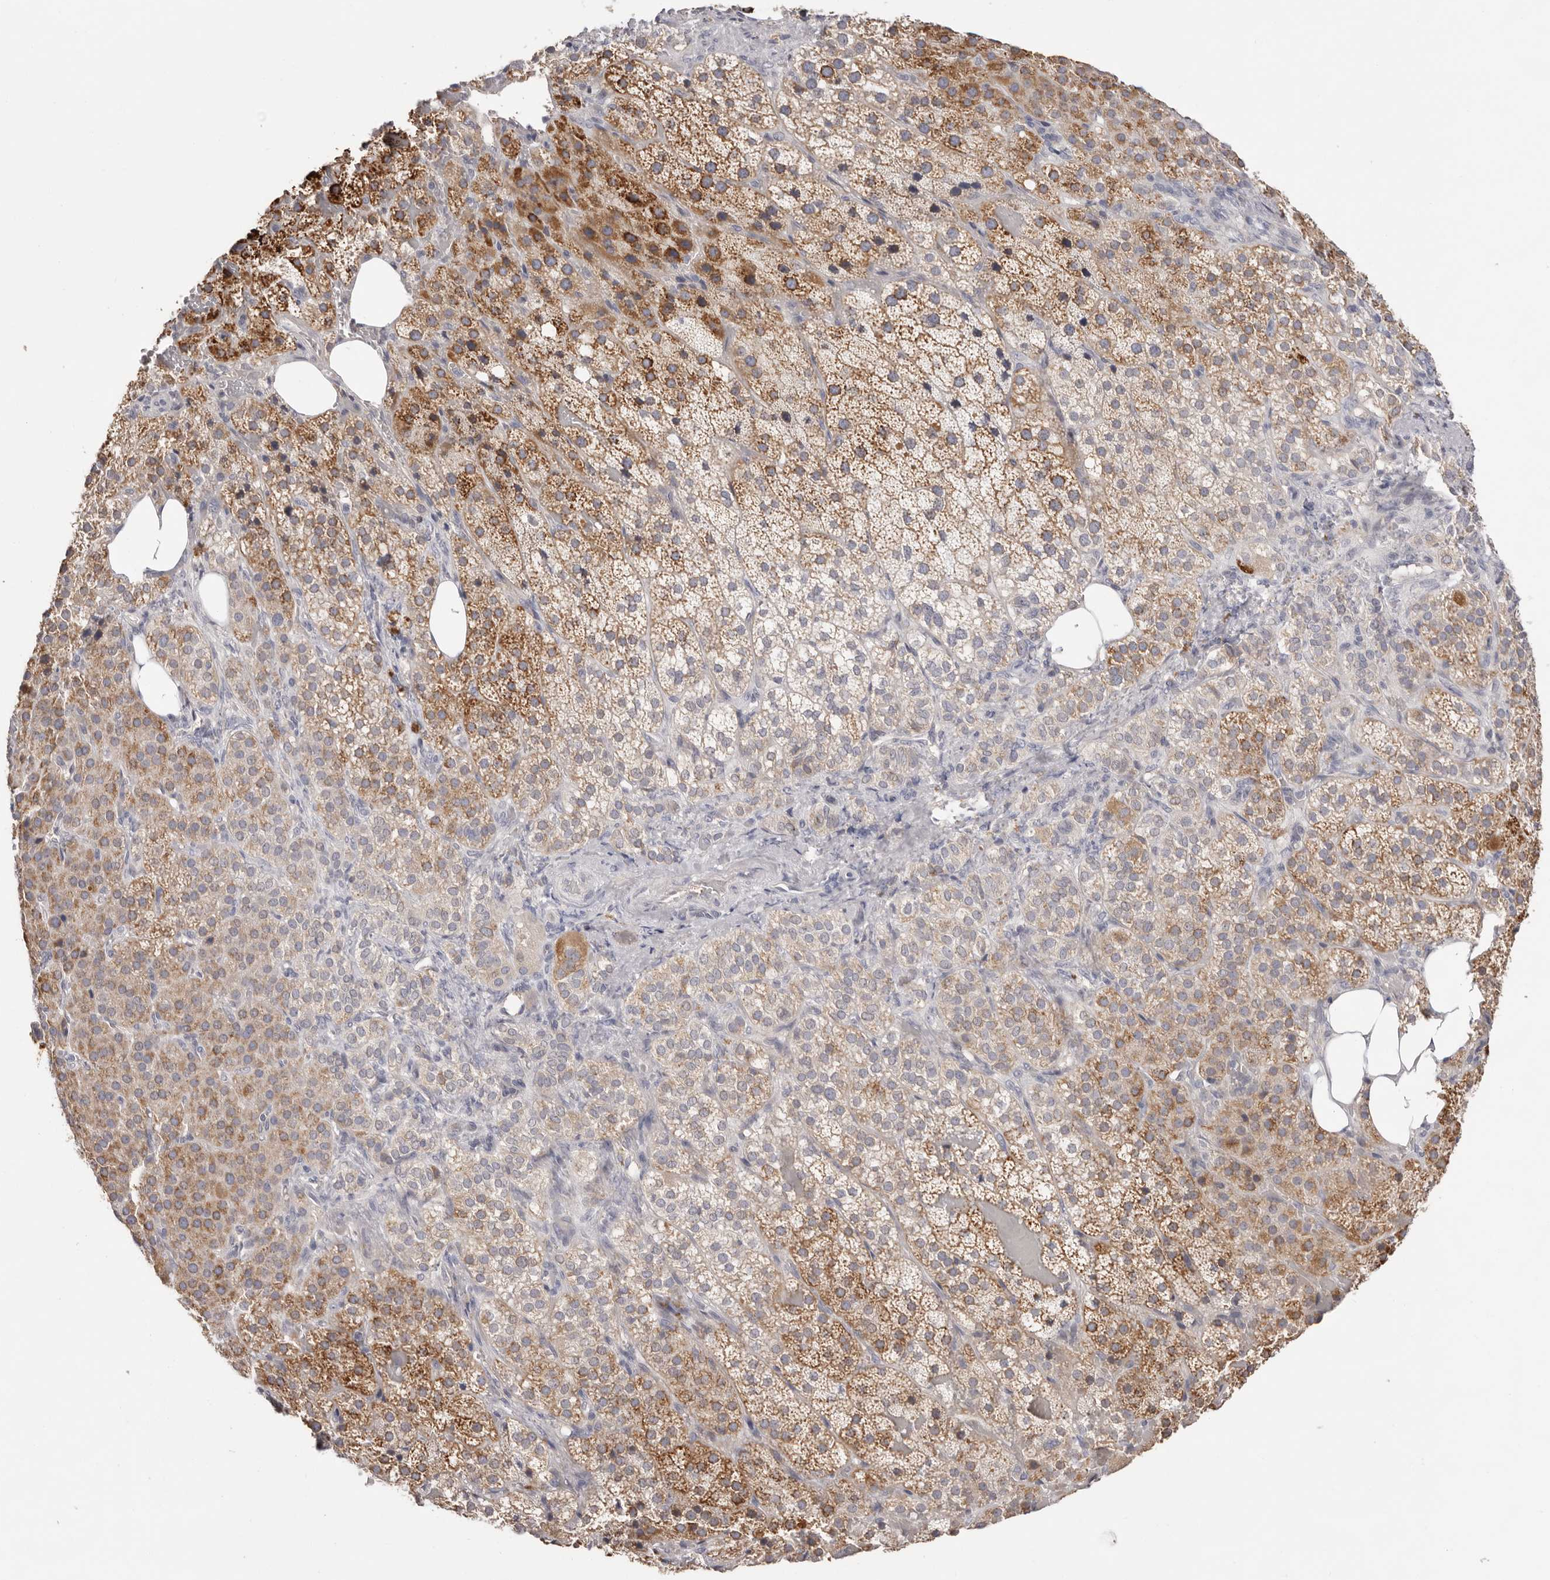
{"staining": {"intensity": "strong", "quantity": ">75%", "location": "cytoplasmic/membranous"}, "tissue": "adrenal gland", "cell_type": "Glandular cells", "image_type": "normal", "snomed": [{"axis": "morphology", "description": "Normal tissue, NOS"}, {"axis": "topography", "description": "Adrenal gland"}], "caption": "Immunohistochemistry (IHC) photomicrograph of benign adrenal gland: adrenal gland stained using IHC exhibits high levels of strong protein expression localized specifically in the cytoplasmic/membranous of glandular cells, appearing as a cytoplasmic/membranous brown color.", "gene": "MMACHC", "patient": {"sex": "female", "age": 59}}